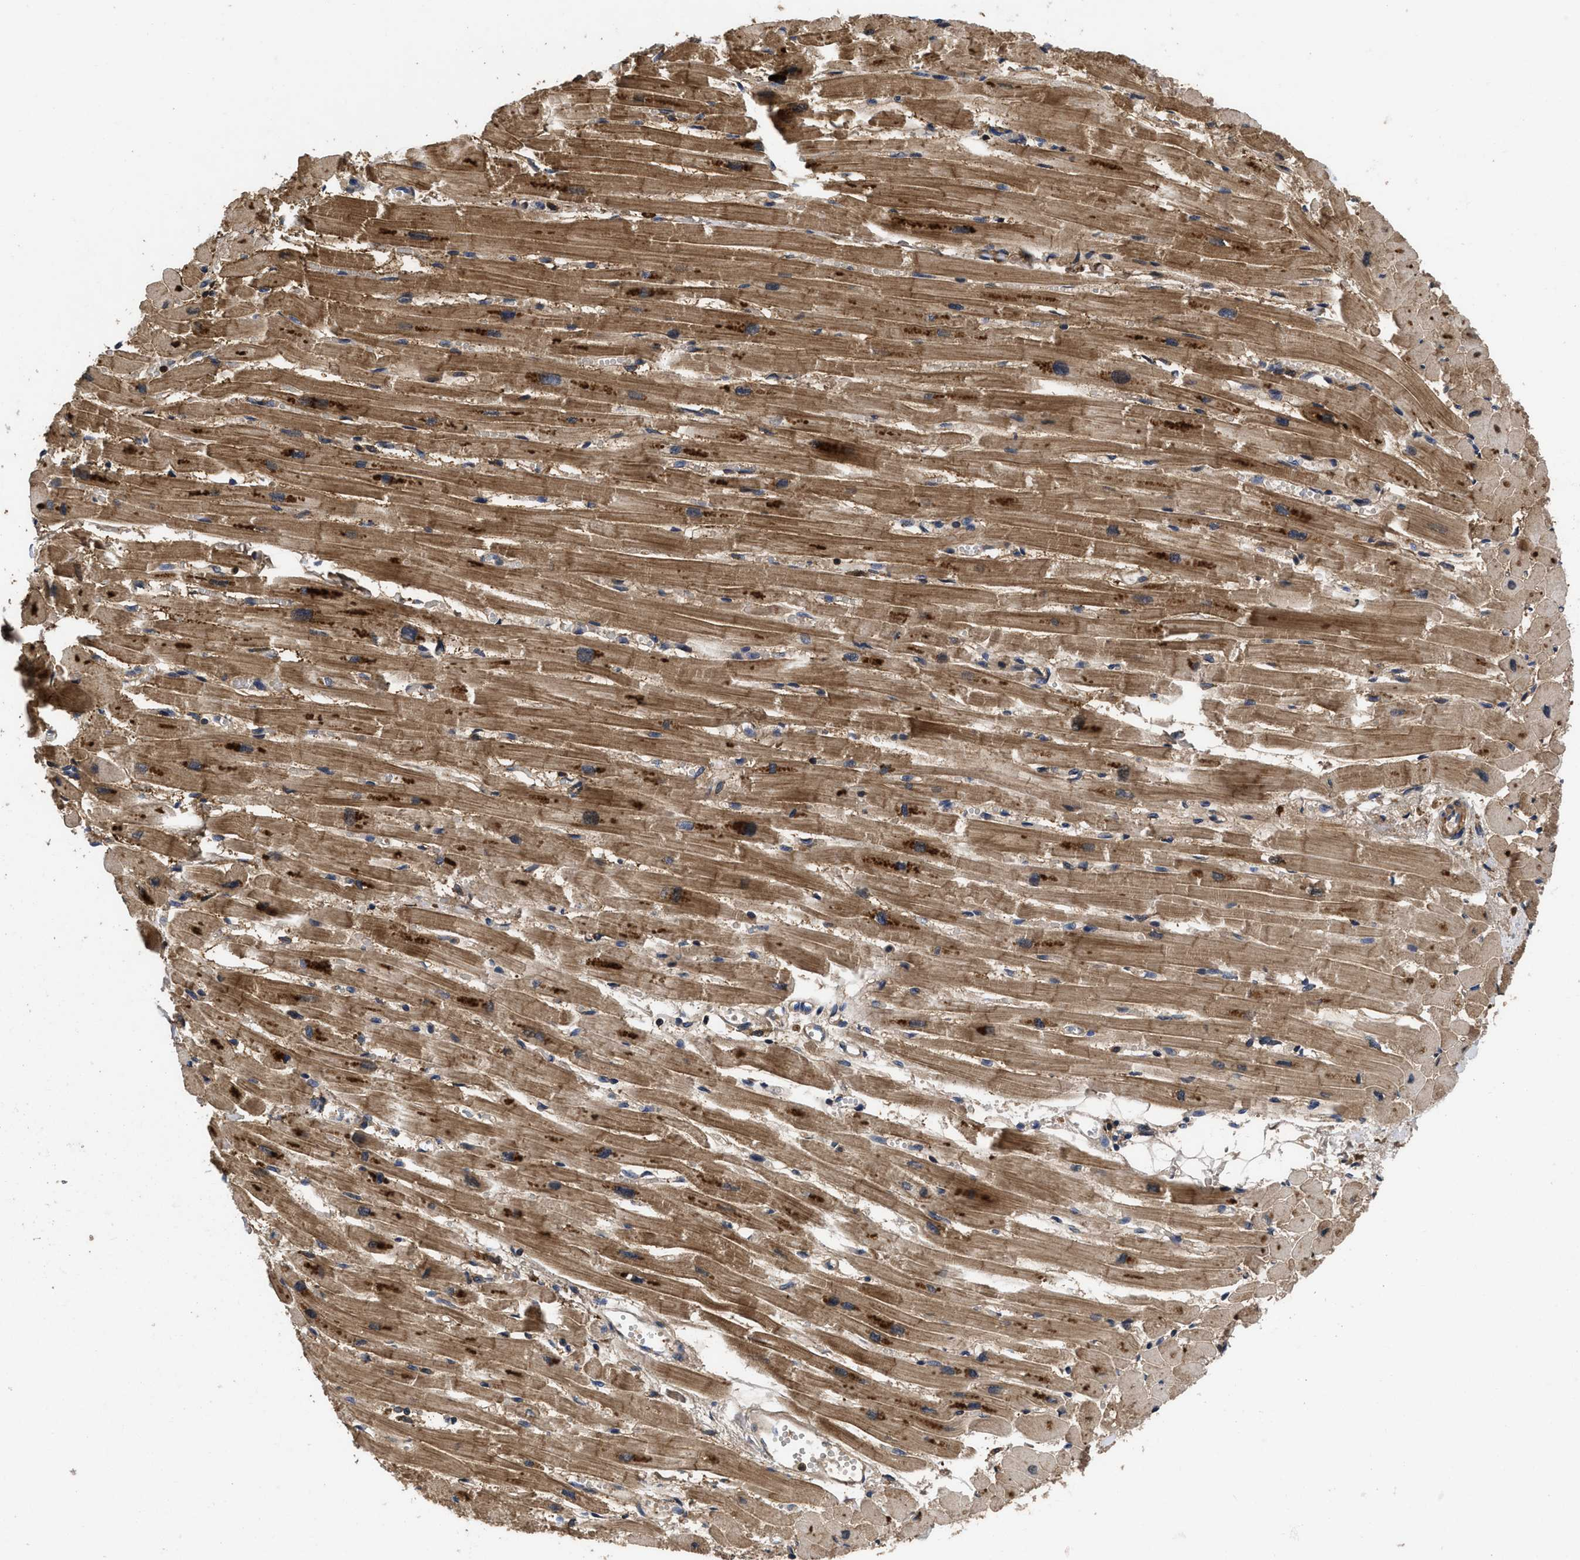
{"staining": {"intensity": "moderate", "quantity": ">75%", "location": "cytoplasmic/membranous"}, "tissue": "heart muscle", "cell_type": "Cardiomyocytes", "image_type": "normal", "snomed": [{"axis": "morphology", "description": "Normal tissue, NOS"}, {"axis": "topography", "description": "Heart"}], "caption": "A high-resolution micrograph shows immunohistochemistry (IHC) staining of normal heart muscle, which shows moderate cytoplasmic/membranous positivity in about >75% of cardiomyocytes. The staining was performed using DAB to visualize the protein expression in brown, while the nuclei were stained in blue with hematoxylin (Magnification: 20x).", "gene": "FAM200A", "patient": {"sex": "female", "age": 54}}